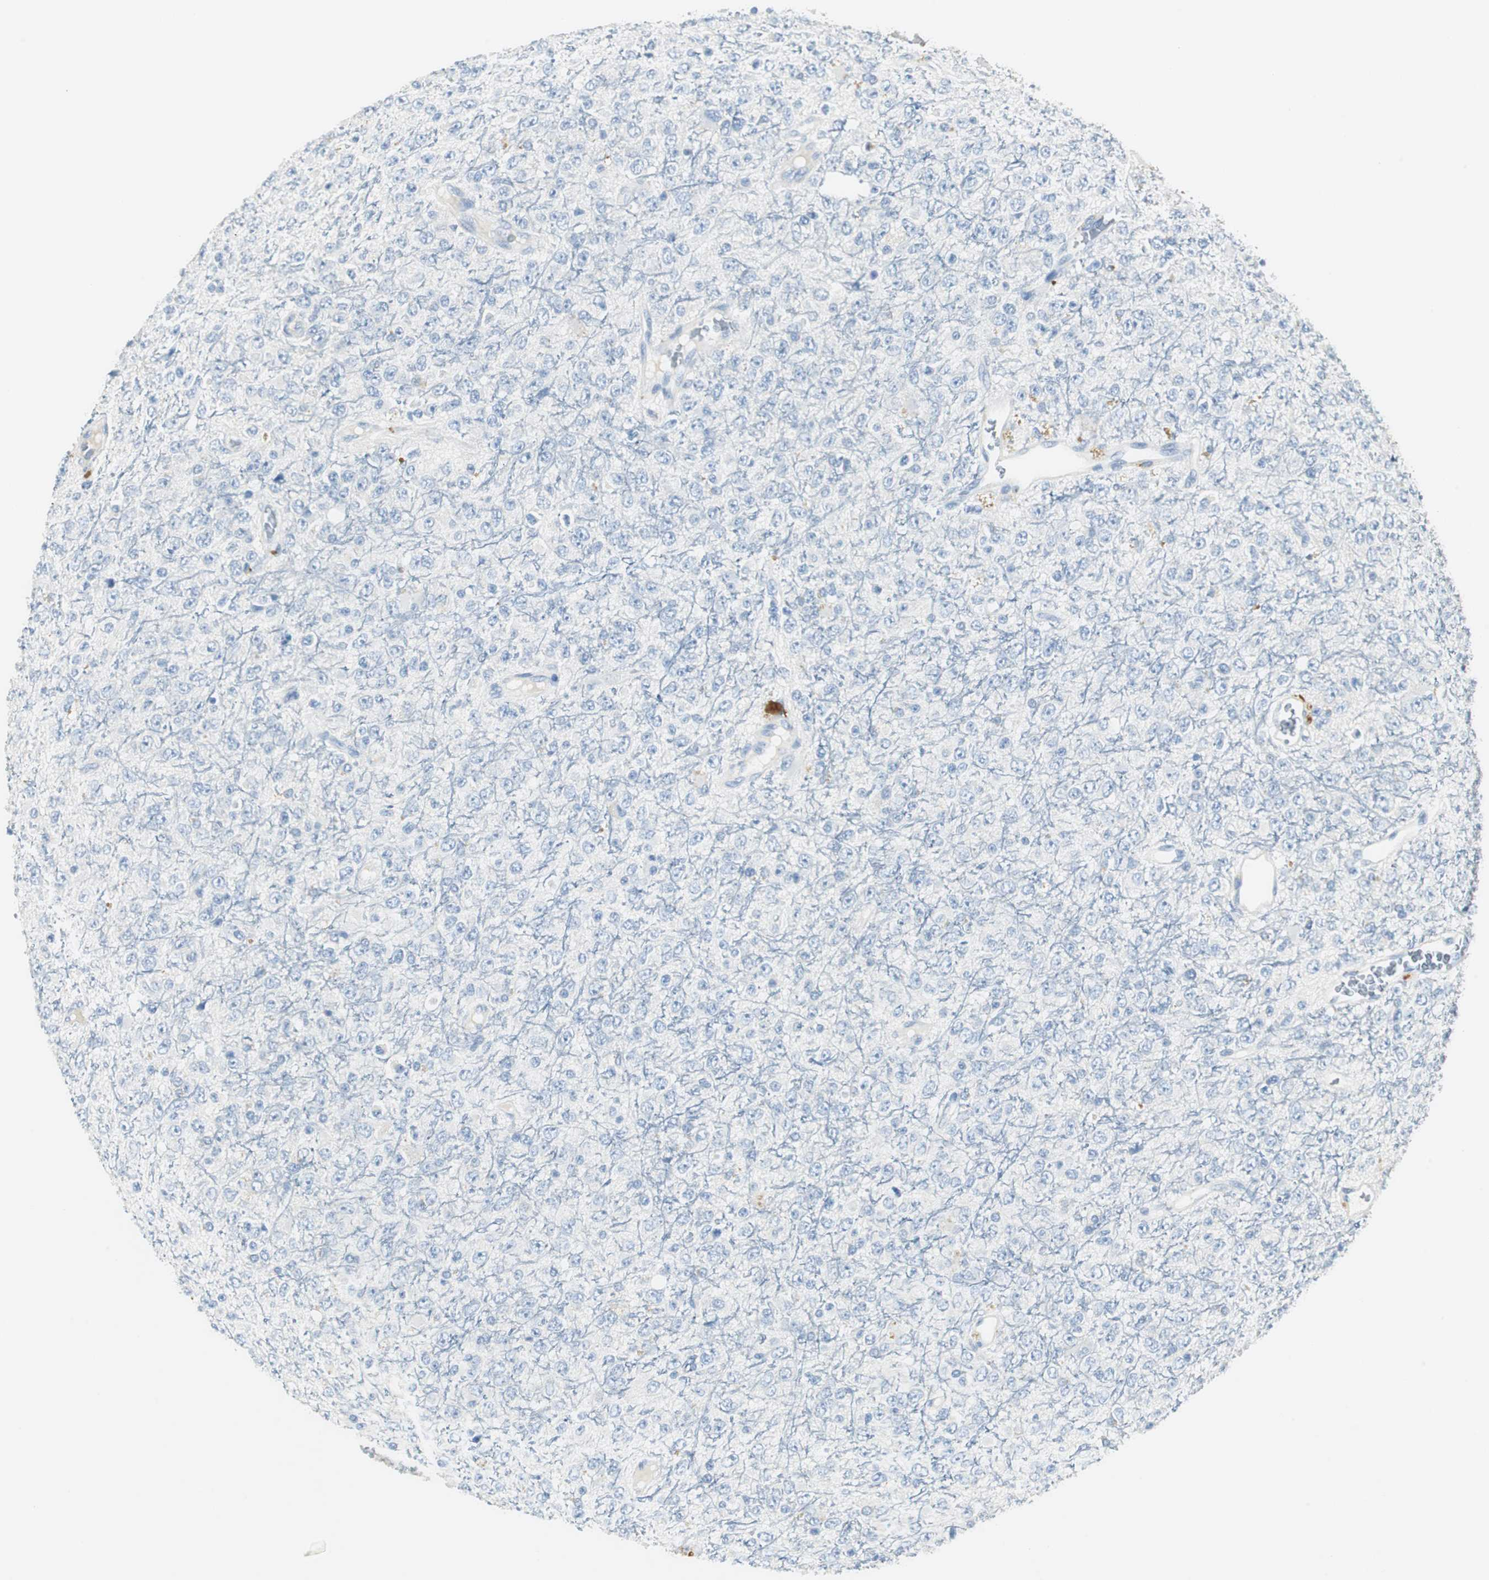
{"staining": {"intensity": "negative", "quantity": "none", "location": "none"}, "tissue": "glioma", "cell_type": "Tumor cells", "image_type": "cancer", "snomed": [{"axis": "morphology", "description": "Glioma, malignant, High grade"}, {"axis": "topography", "description": "pancreas cauda"}], "caption": "Tumor cells show no significant expression in glioma.", "gene": "LRP2", "patient": {"sex": "male", "age": 60}}